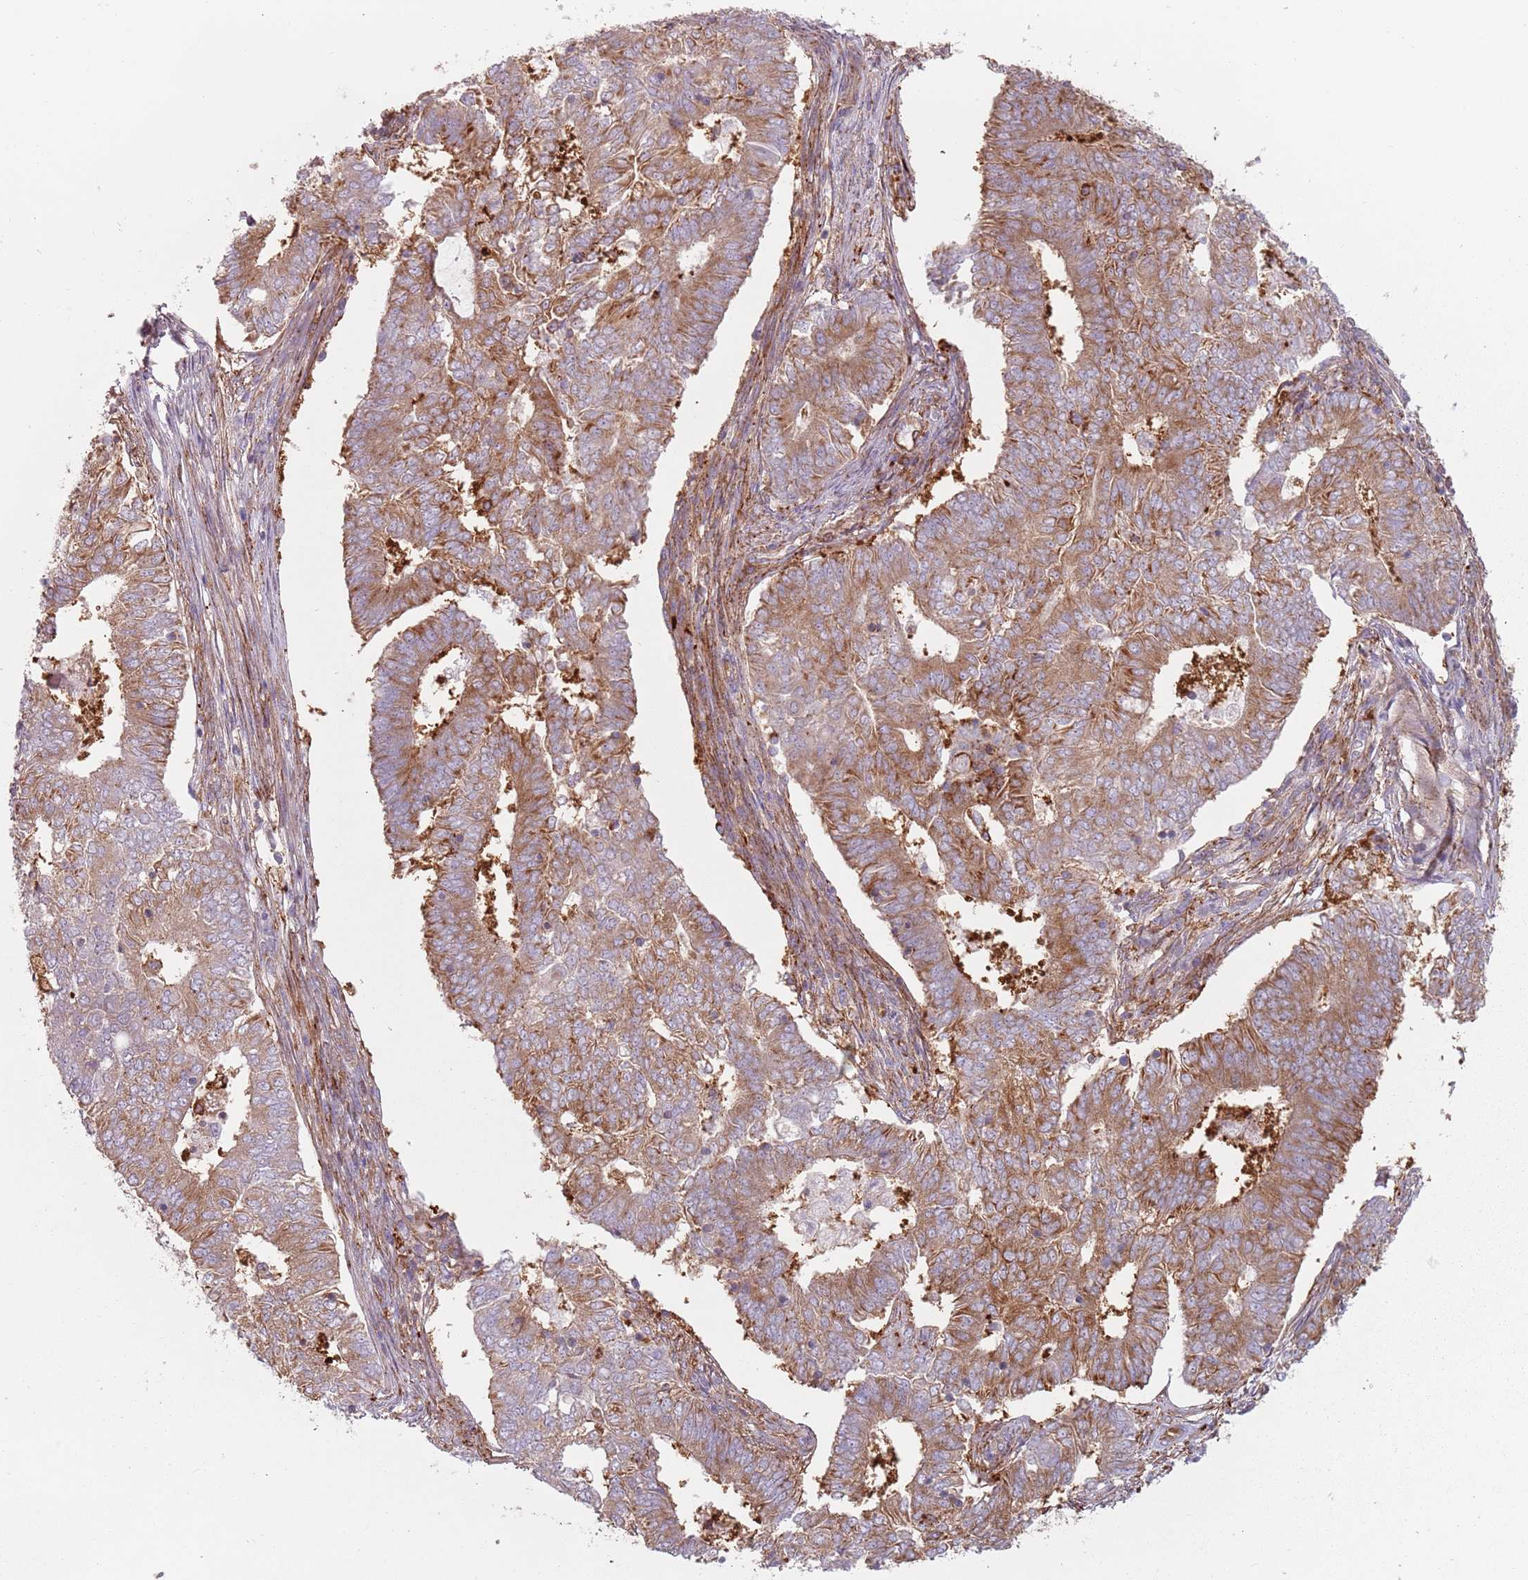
{"staining": {"intensity": "moderate", "quantity": ">75%", "location": "cytoplasmic/membranous"}, "tissue": "endometrial cancer", "cell_type": "Tumor cells", "image_type": "cancer", "snomed": [{"axis": "morphology", "description": "Adenocarcinoma, NOS"}, {"axis": "topography", "description": "Endometrium"}], "caption": "DAB (3,3'-diaminobenzidine) immunohistochemical staining of human endometrial cancer reveals moderate cytoplasmic/membranous protein positivity in about >75% of tumor cells. The staining was performed using DAB (3,3'-diaminobenzidine), with brown indicating positive protein expression. Nuclei are stained blue with hematoxylin.", "gene": "TPD52L2", "patient": {"sex": "female", "age": 62}}